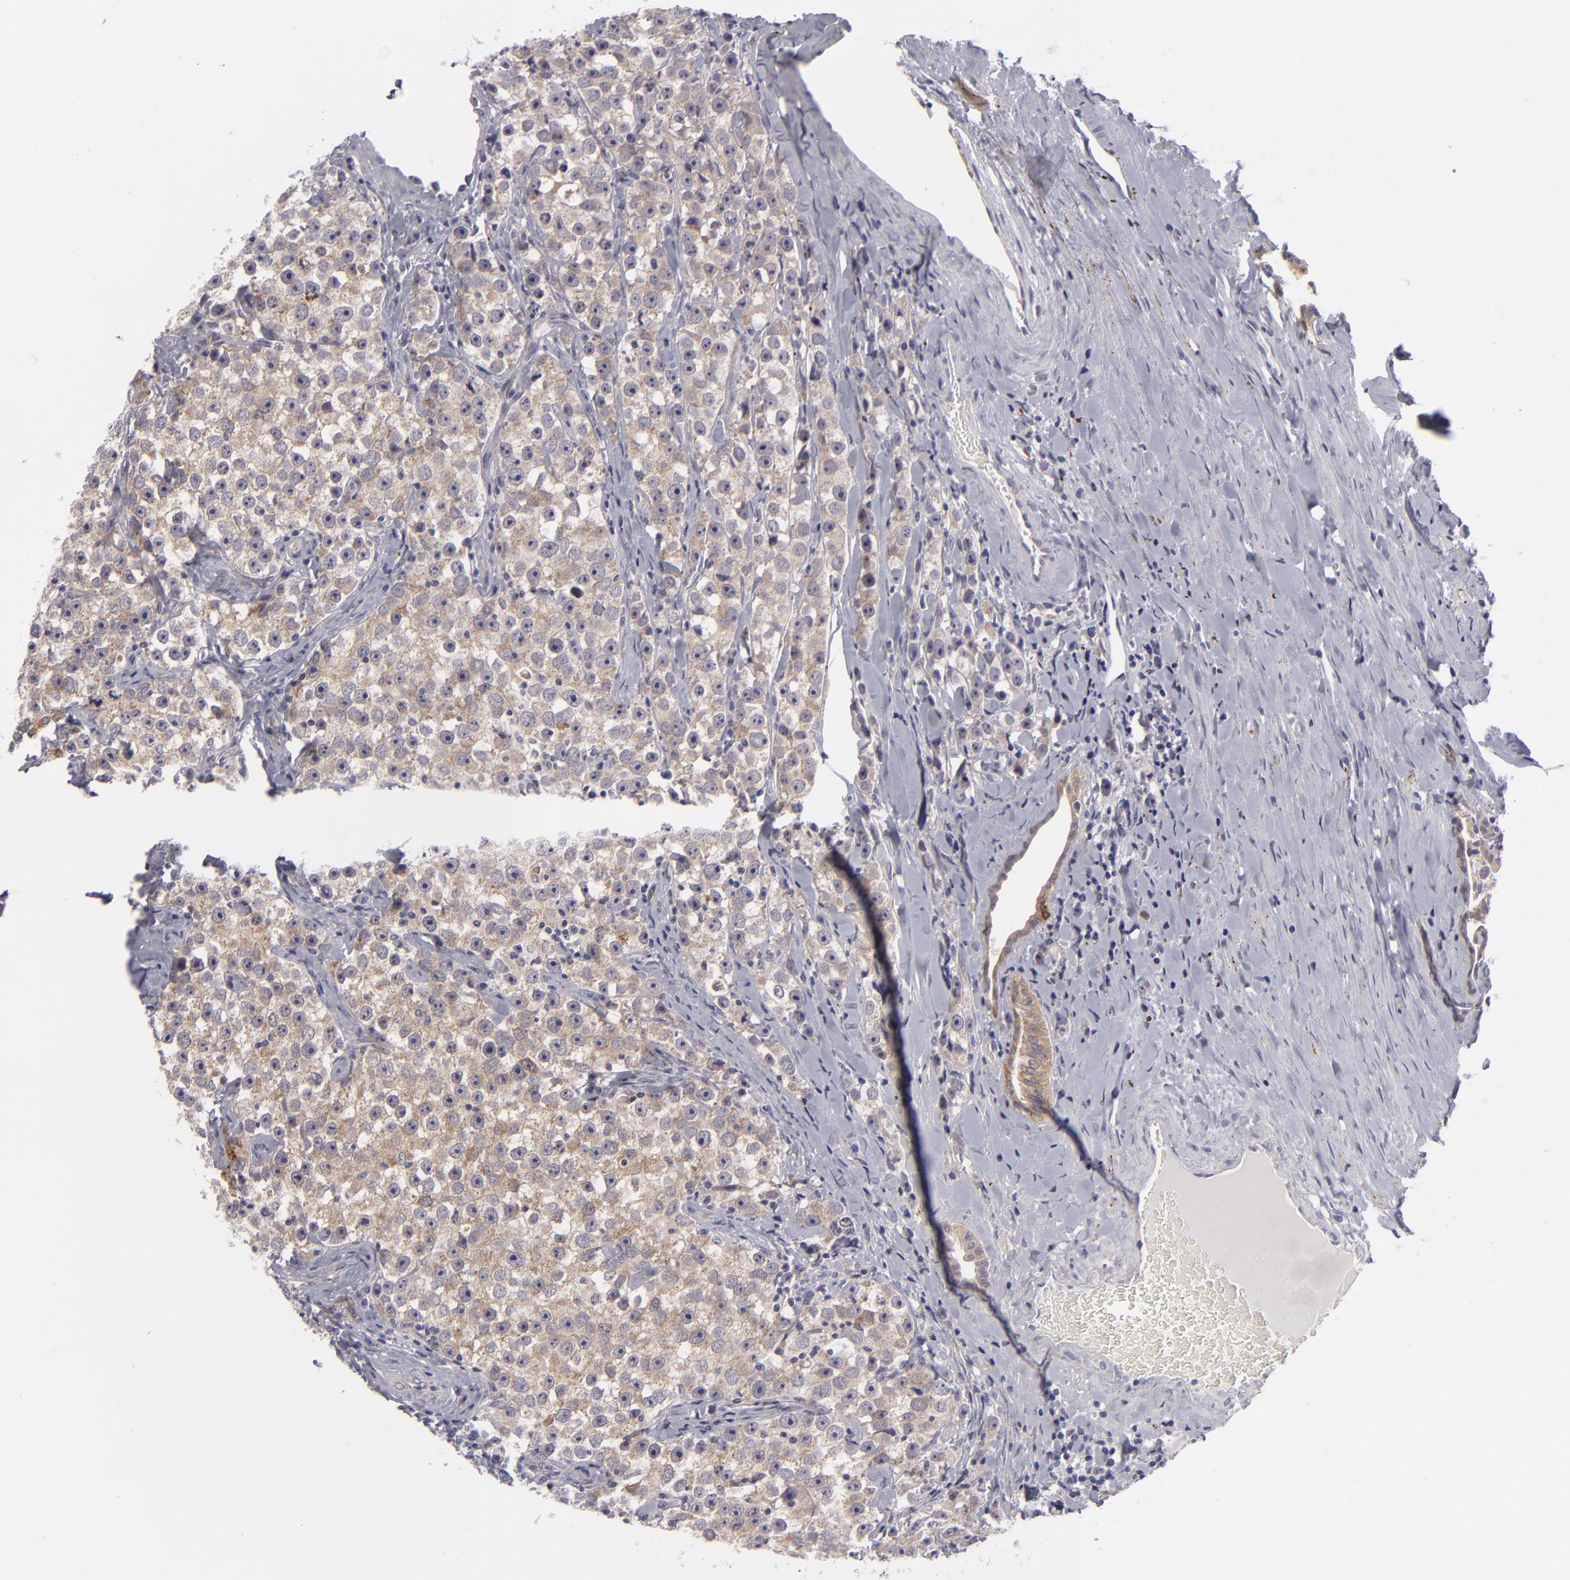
{"staining": {"intensity": "weak", "quantity": "25%-75%", "location": "cytoplasmic/membranous"}, "tissue": "testis cancer", "cell_type": "Tumor cells", "image_type": "cancer", "snomed": [{"axis": "morphology", "description": "Seminoma, NOS"}, {"axis": "topography", "description": "Testis"}], "caption": "Tumor cells exhibit weak cytoplasmic/membranous positivity in approximately 25%-75% of cells in seminoma (testis). Using DAB (brown) and hematoxylin (blue) stains, captured at high magnification using brightfield microscopy.", "gene": "ALCAM", "patient": {"sex": "male", "age": 32}}